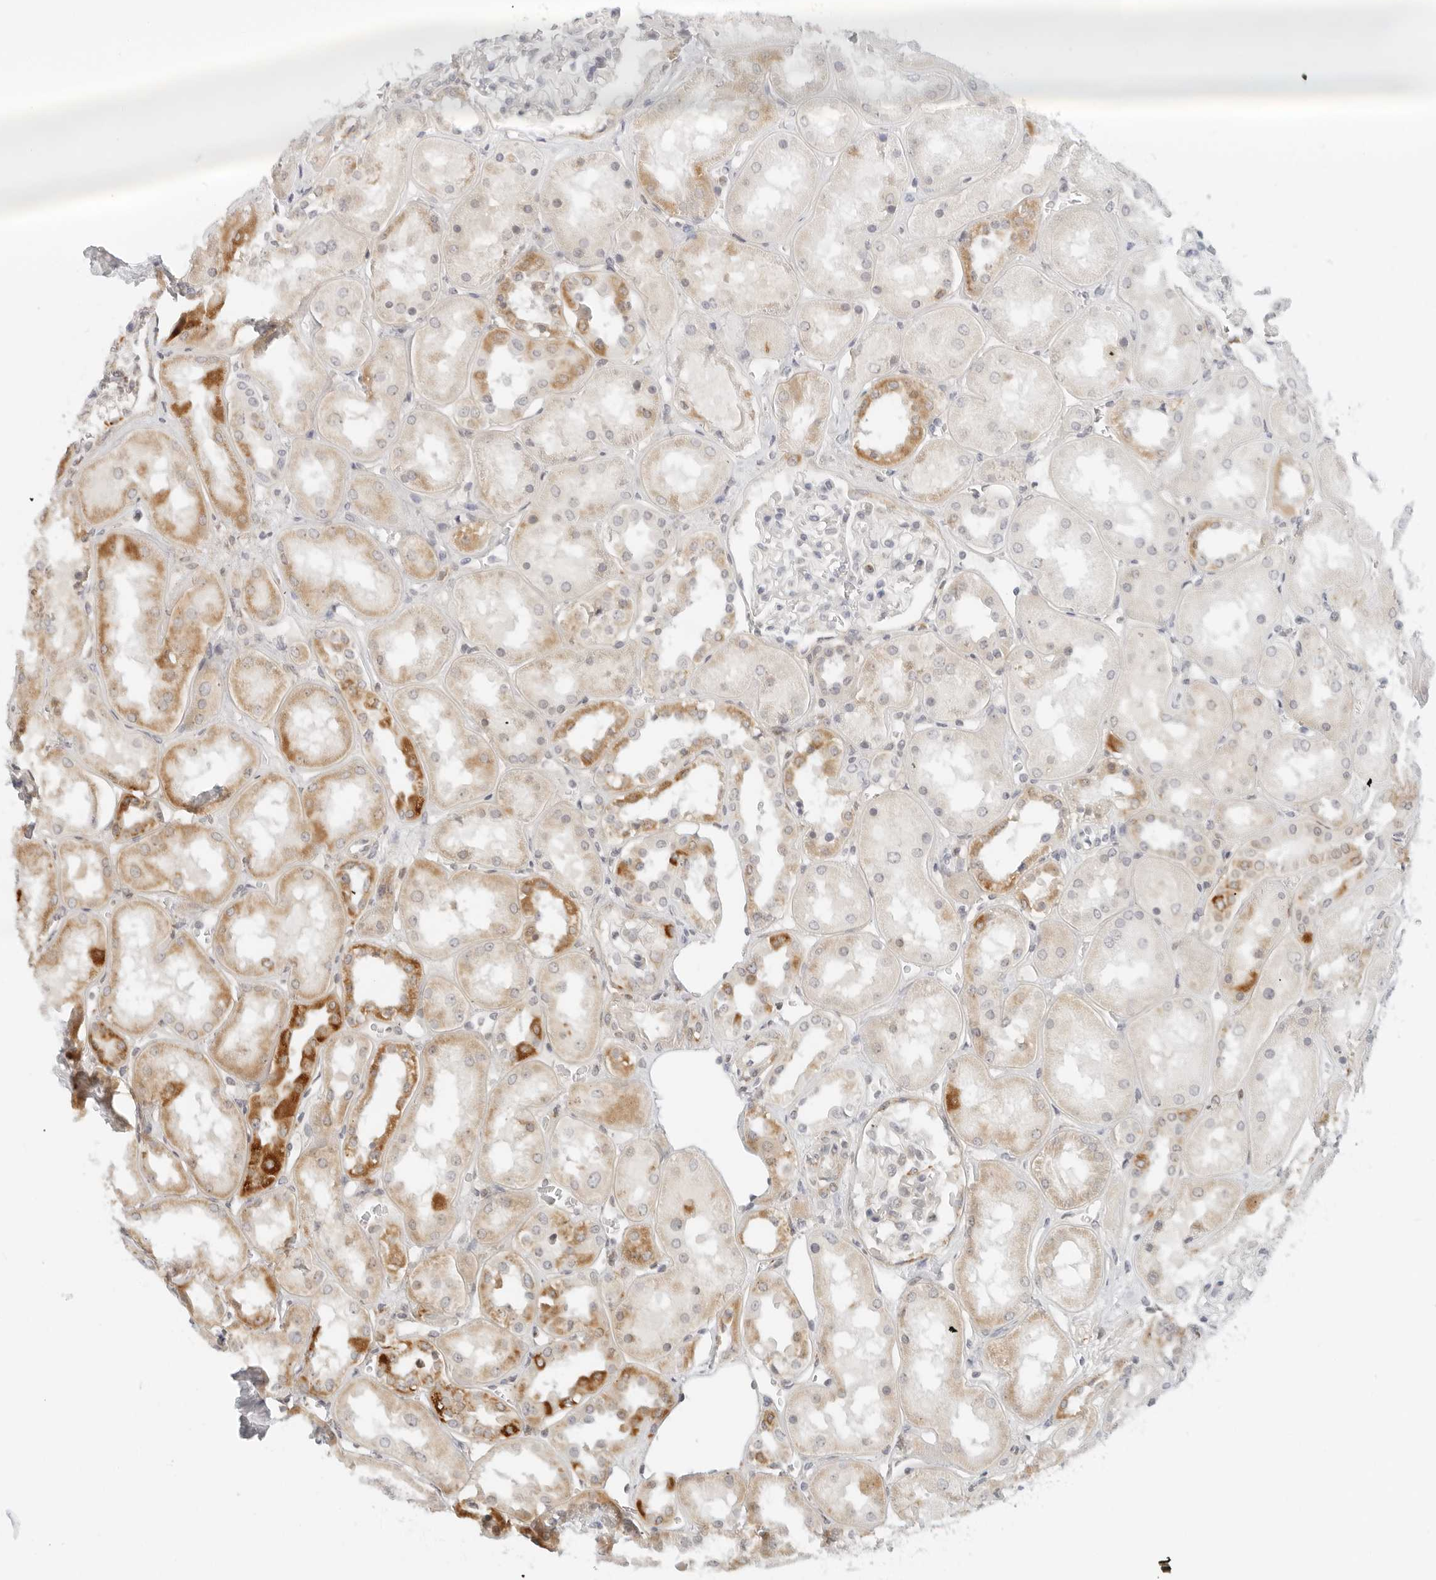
{"staining": {"intensity": "weak", "quantity": "25%-75%", "location": "cytoplasmic/membranous"}, "tissue": "kidney", "cell_type": "Cells in glomeruli", "image_type": "normal", "snomed": [{"axis": "morphology", "description": "Normal tissue, NOS"}, {"axis": "topography", "description": "Kidney"}], "caption": "Immunohistochemical staining of unremarkable human kidney shows 25%-75% levels of weak cytoplasmic/membranous protein staining in about 25%-75% of cells in glomeruli.", "gene": "RC3H1", "patient": {"sex": "male", "age": 70}}